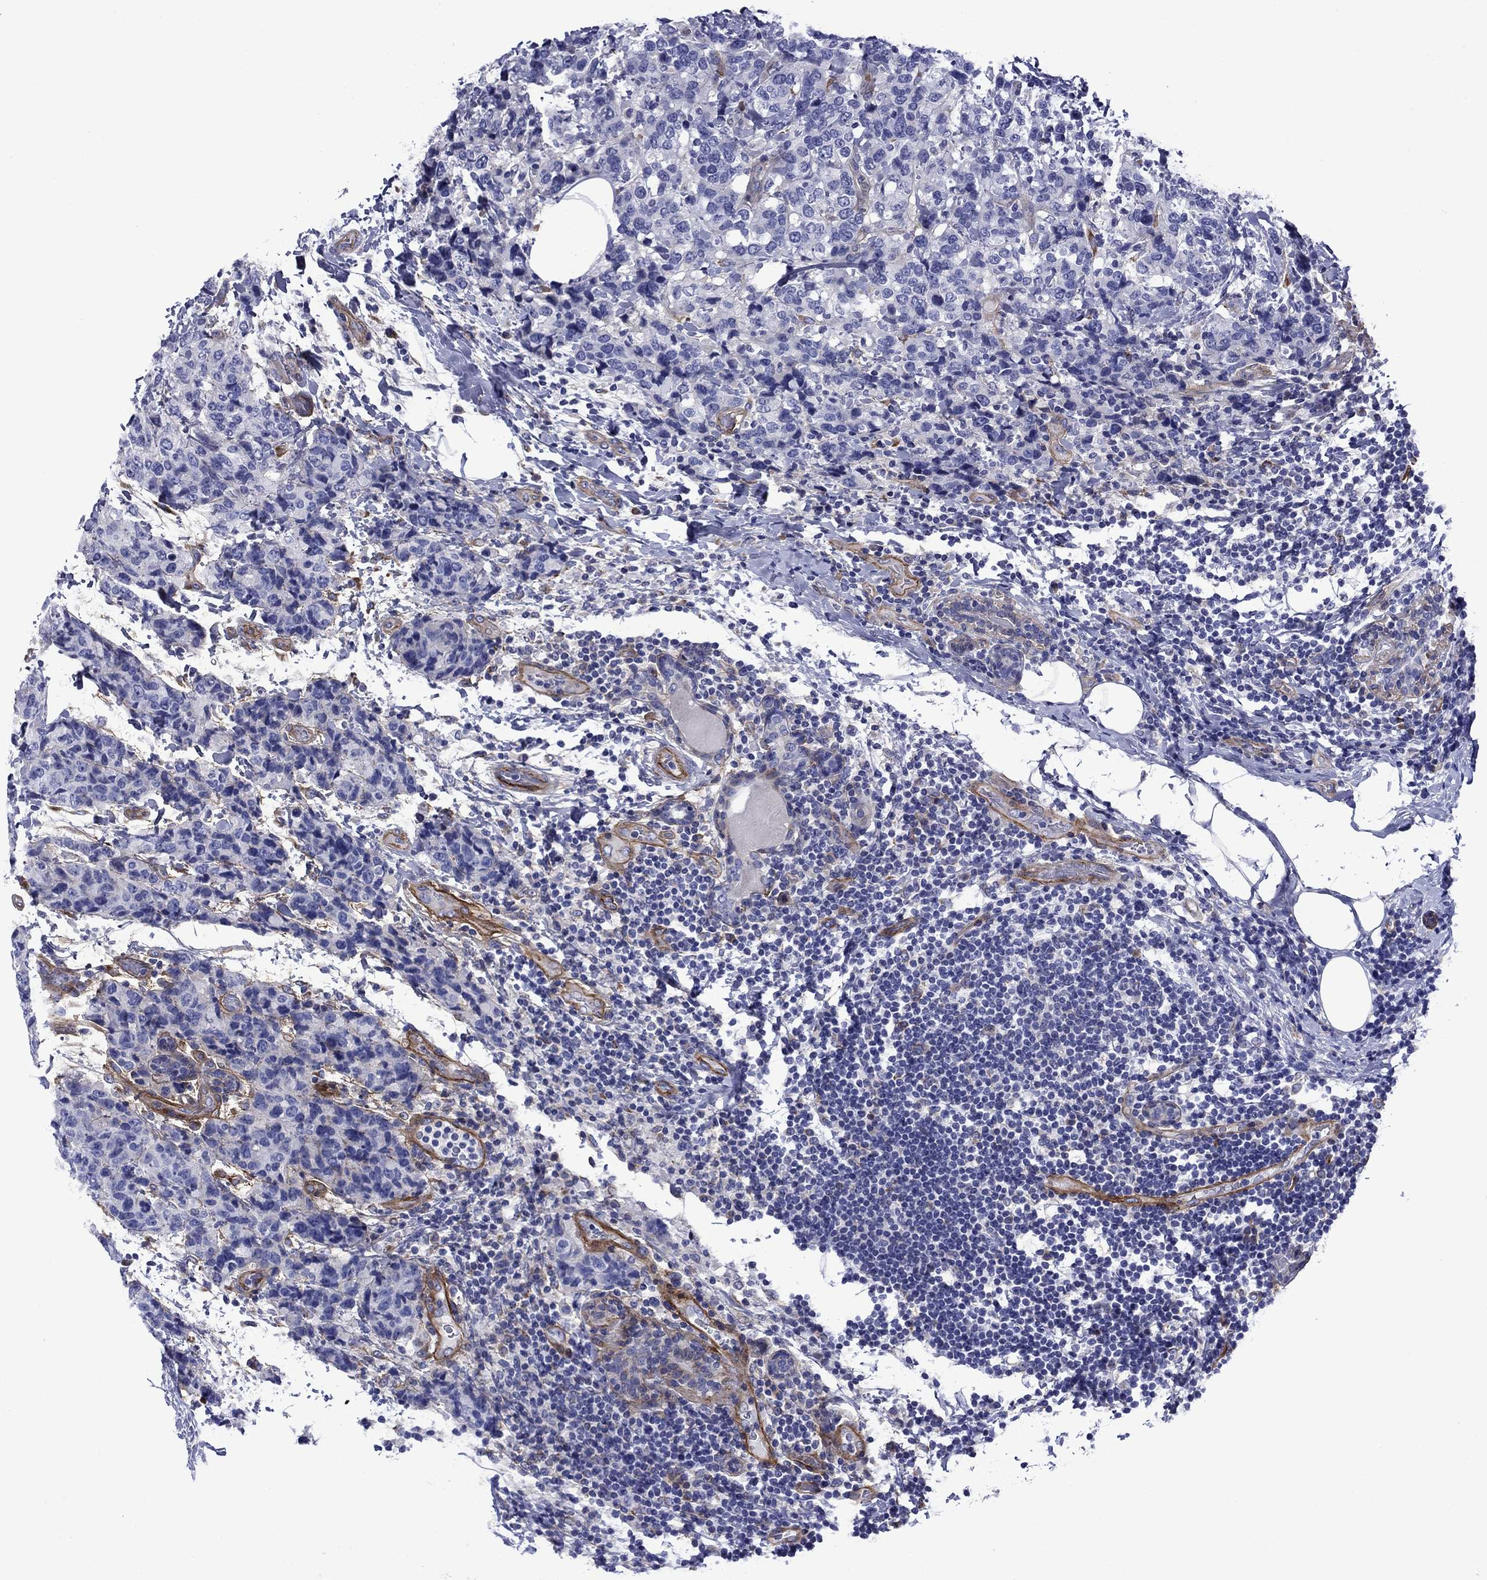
{"staining": {"intensity": "negative", "quantity": "none", "location": "none"}, "tissue": "breast cancer", "cell_type": "Tumor cells", "image_type": "cancer", "snomed": [{"axis": "morphology", "description": "Lobular carcinoma"}, {"axis": "topography", "description": "Breast"}], "caption": "The image displays no significant positivity in tumor cells of breast lobular carcinoma. (Immunohistochemistry (ihc), brightfield microscopy, high magnification).", "gene": "HSPG2", "patient": {"sex": "female", "age": 59}}